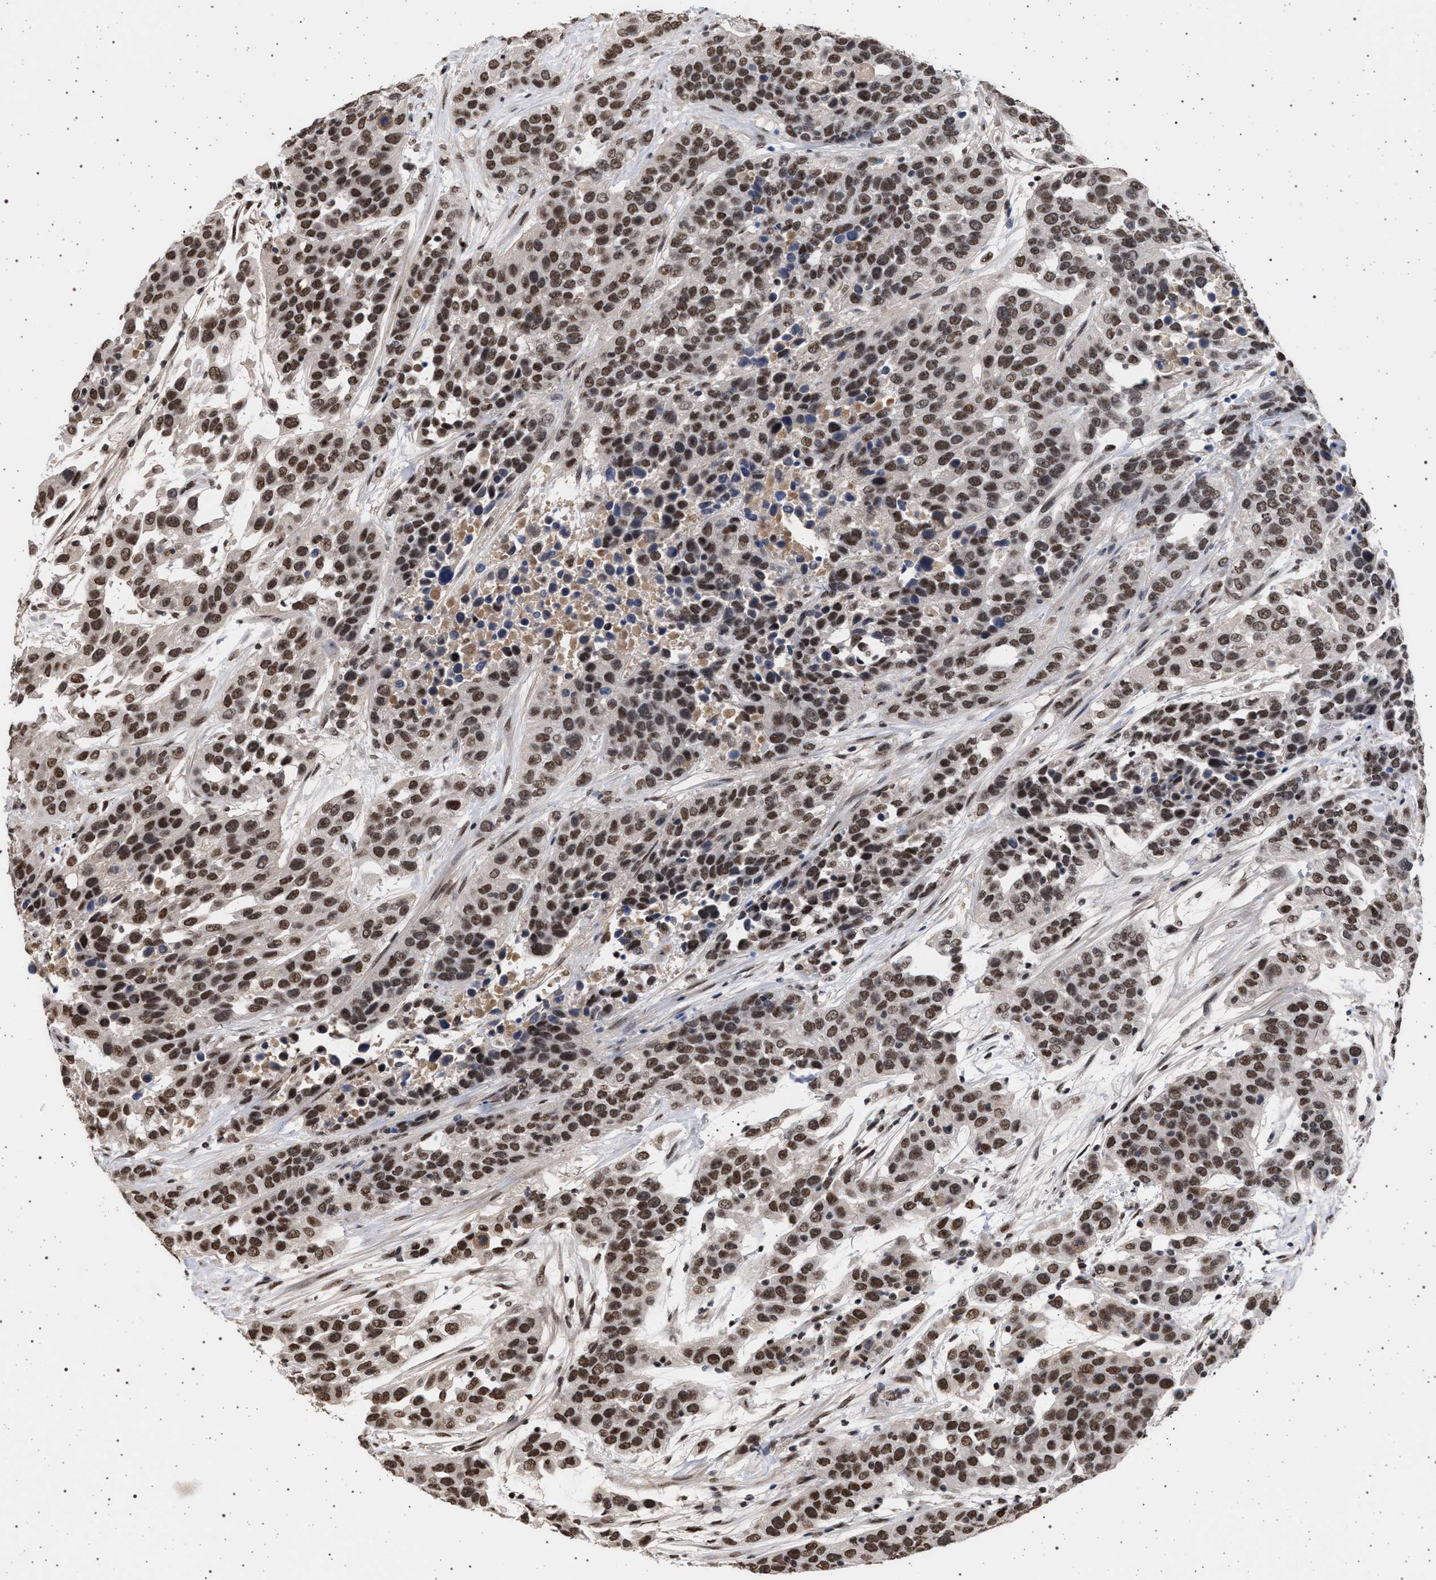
{"staining": {"intensity": "strong", "quantity": ">75%", "location": "nuclear"}, "tissue": "urothelial cancer", "cell_type": "Tumor cells", "image_type": "cancer", "snomed": [{"axis": "morphology", "description": "Urothelial carcinoma, High grade"}, {"axis": "topography", "description": "Urinary bladder"}], "caption": "Immunohistochemistry (DAB (3,3'-diaminobenzidine)) staining of urothelial cancer reveals strong nuclear protein expression in approximately >75% of tumor cells.", "gene": "PHF12", "patient": {"sex": "female", "age": 80}}